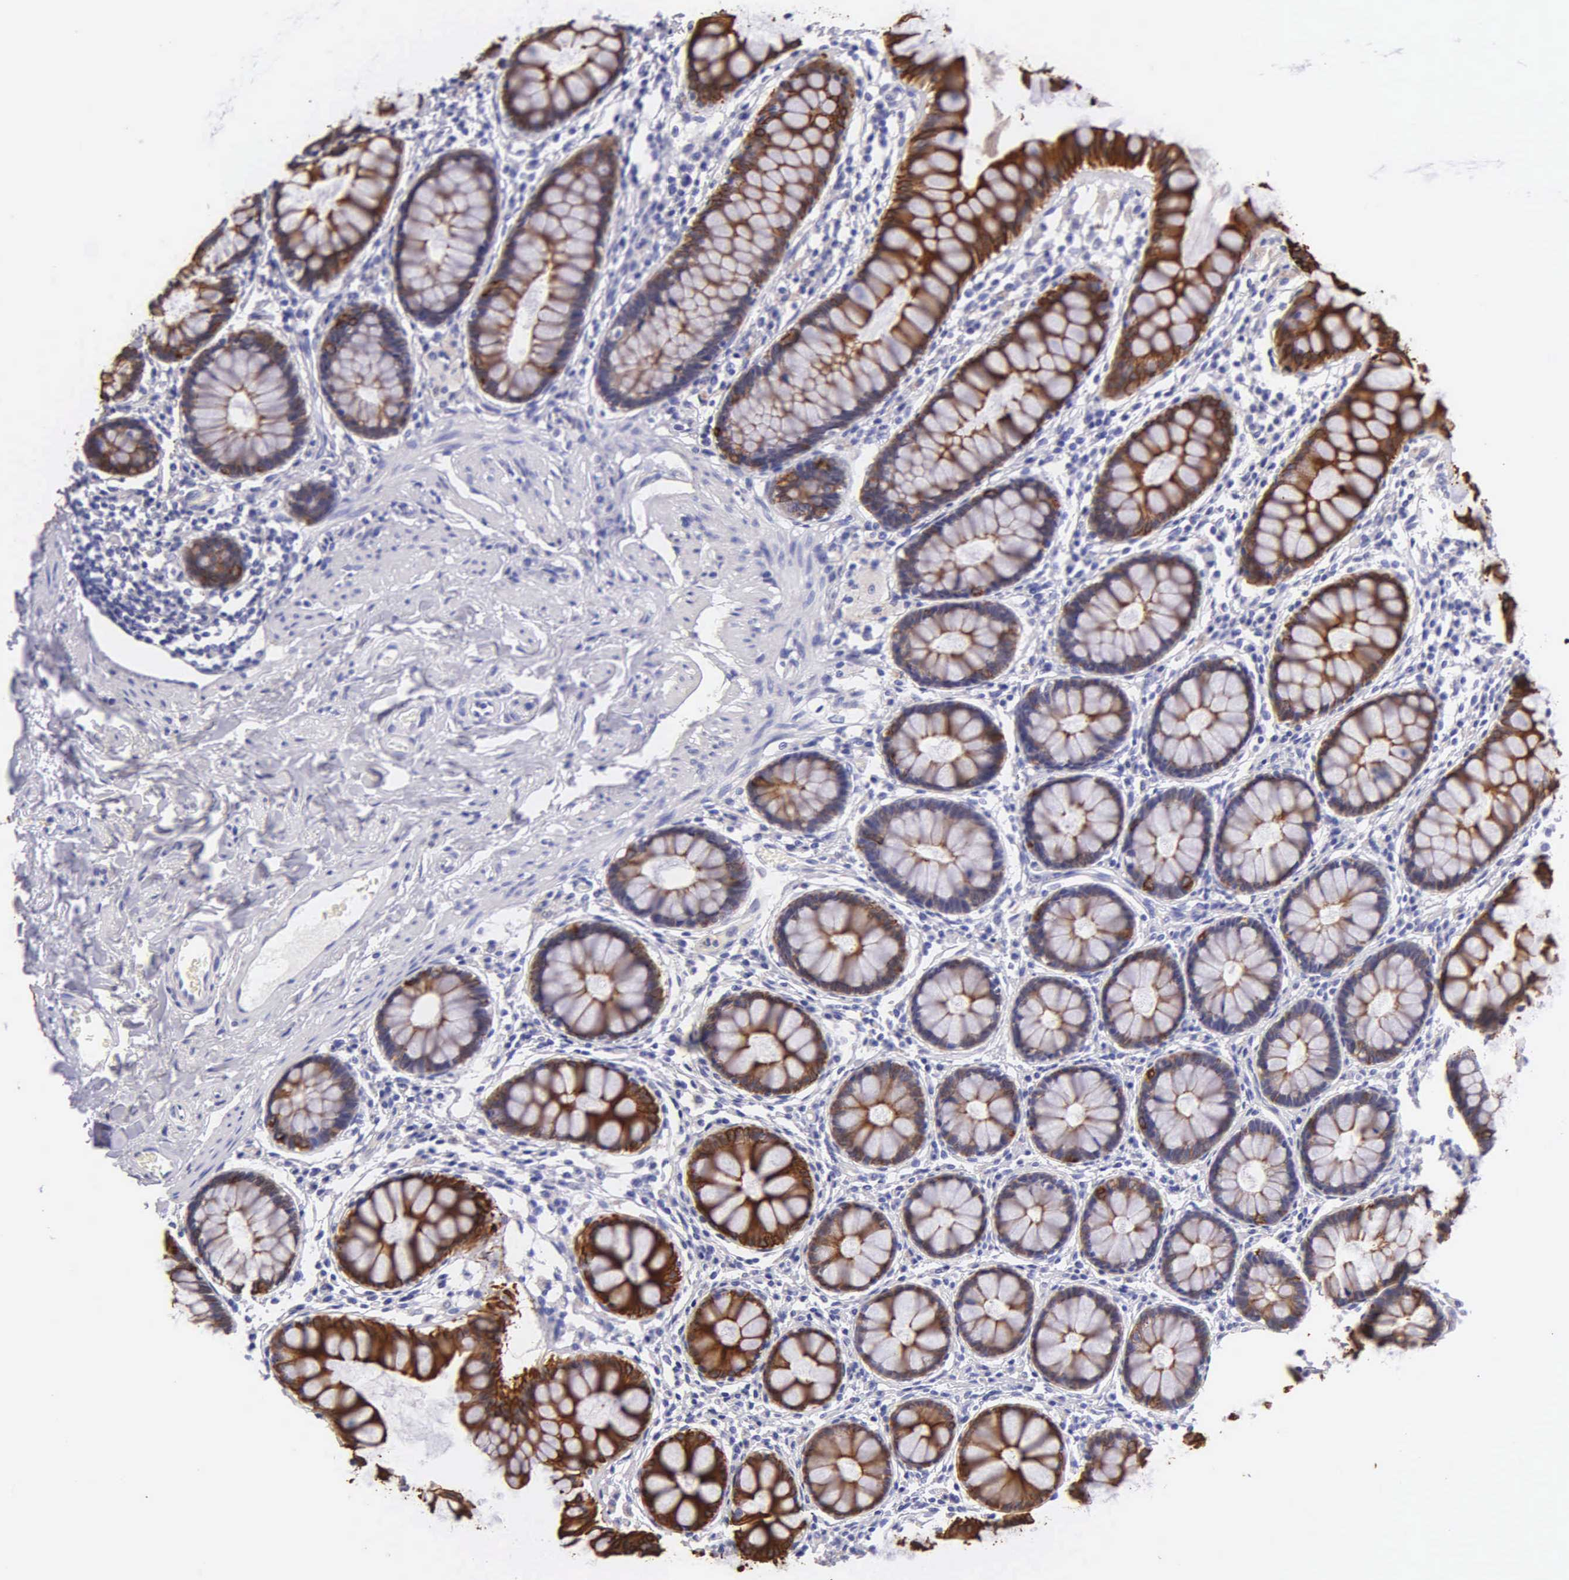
{"staining": {"intensity": "moderate", "quantity": "25%-75%", "location": "cytoplasmic/membranous"}, "tissue": "rectum", "cell_type": "Glandular cells", "image_type": "normal", "snomed": [{"axis": "morphology", "description": "Normal tissue, NOS"}, {"axis": "topography", "description": "Rectum"}], "caption": "The histopathology image shows staining of unremarkable rectum, revealing moderate cytoplasmic/membranous protein staining (brown color) within glandular cells.", "gene": "KRT14", "patient": {"sex": "male", "age": 86}}